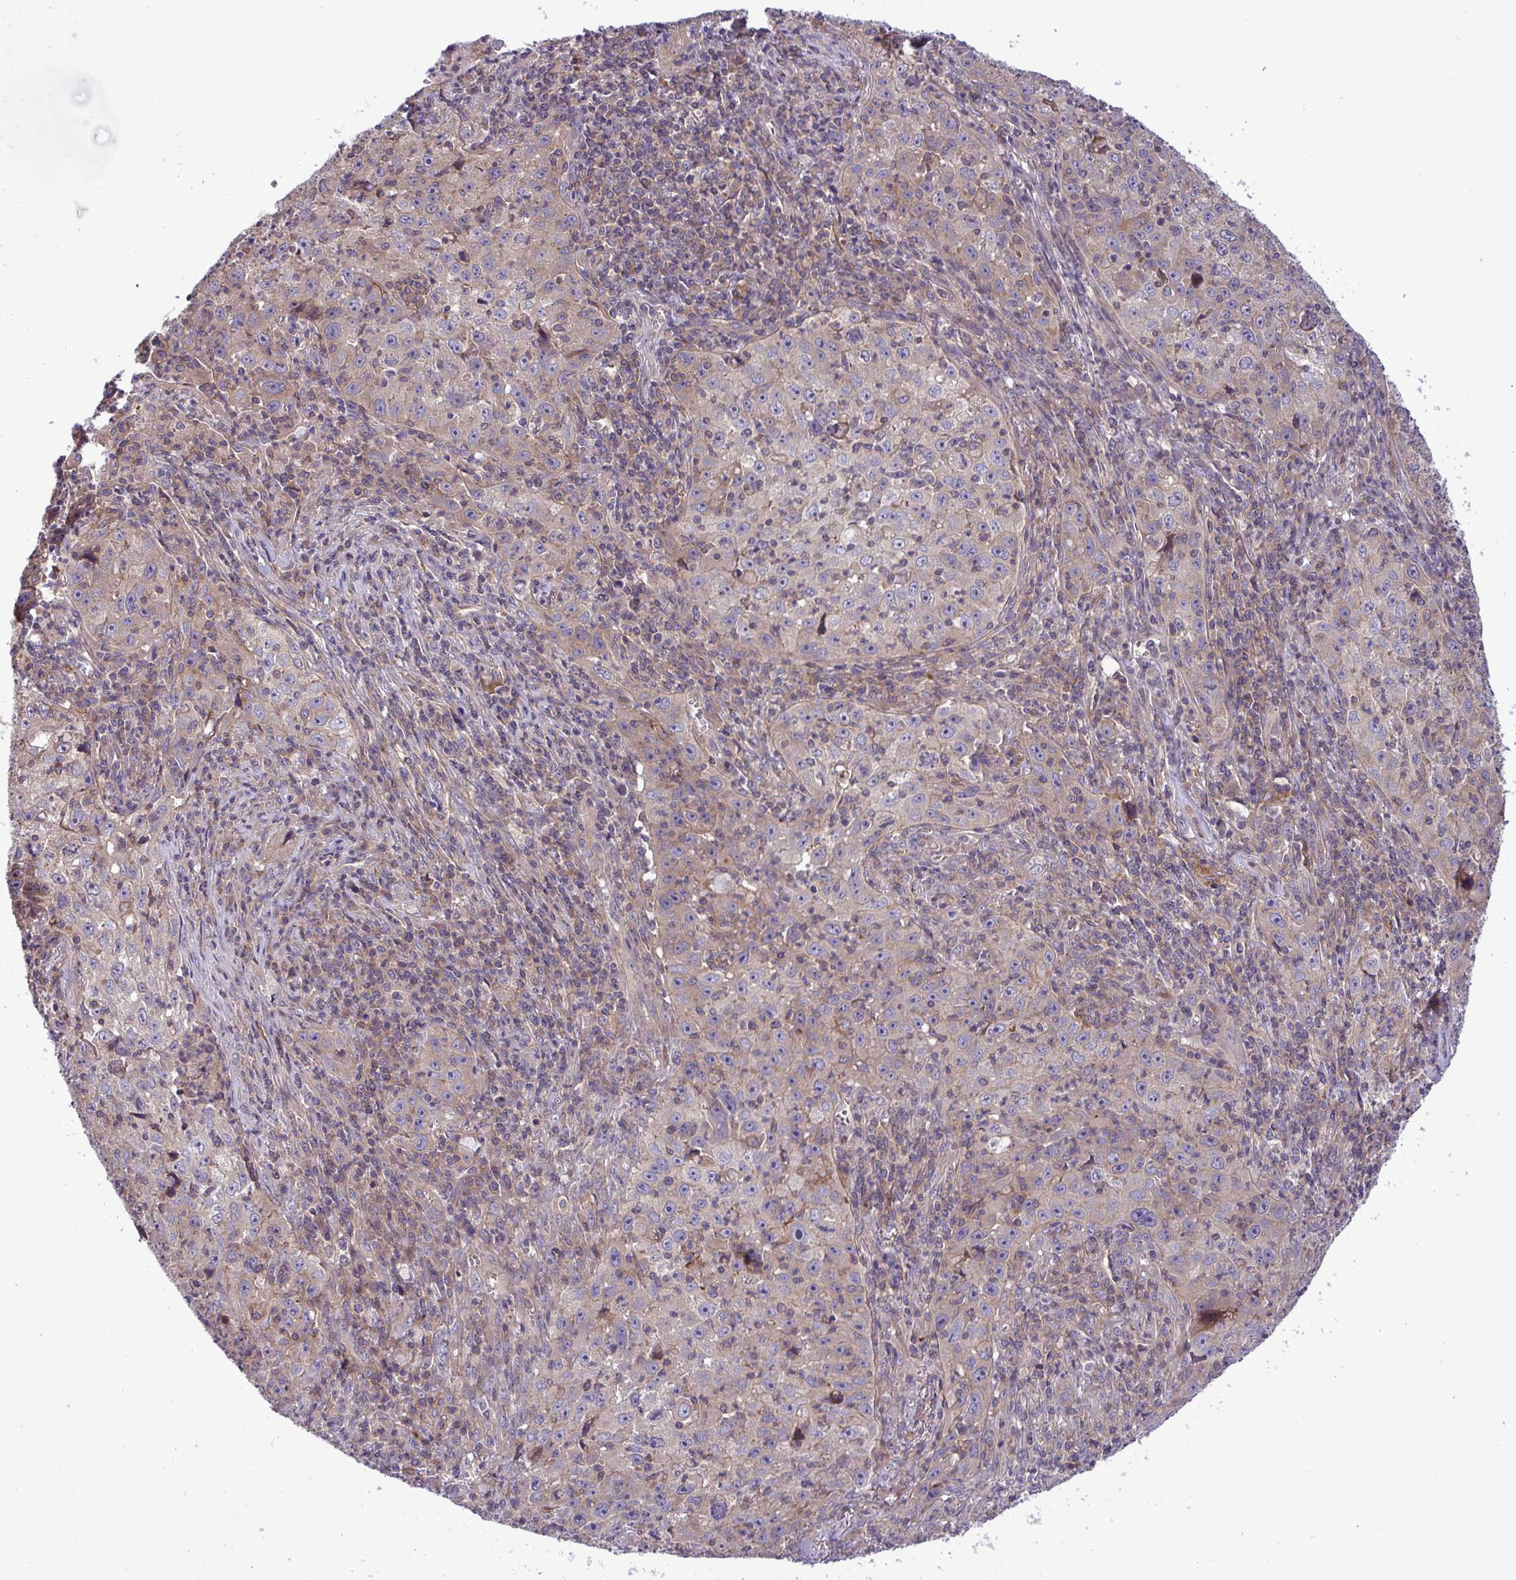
{"staining": {"intensity": "weak", "quantity": "<25%", "location": "cytoplasmic/membranous"}, "tissue": "lung cancer", "cell_type": "Tumor cells", "image_type": "cancer", "snomed": [{"axis": "morphology", "description": "Squamous cell carcinoma, NOS"}, {"axis": "topography", "description": "Lung"}], "caption": "This micrograph is of lung cancer (squamous cell carcinoma) stained with immunohistochemistry (IHC) to label a protein in brown with the nuclei are counter-stained blue. There is no staining in tumor cells.", "gene": "GRB14", "patient": {"sex": "male", "age": 71}}